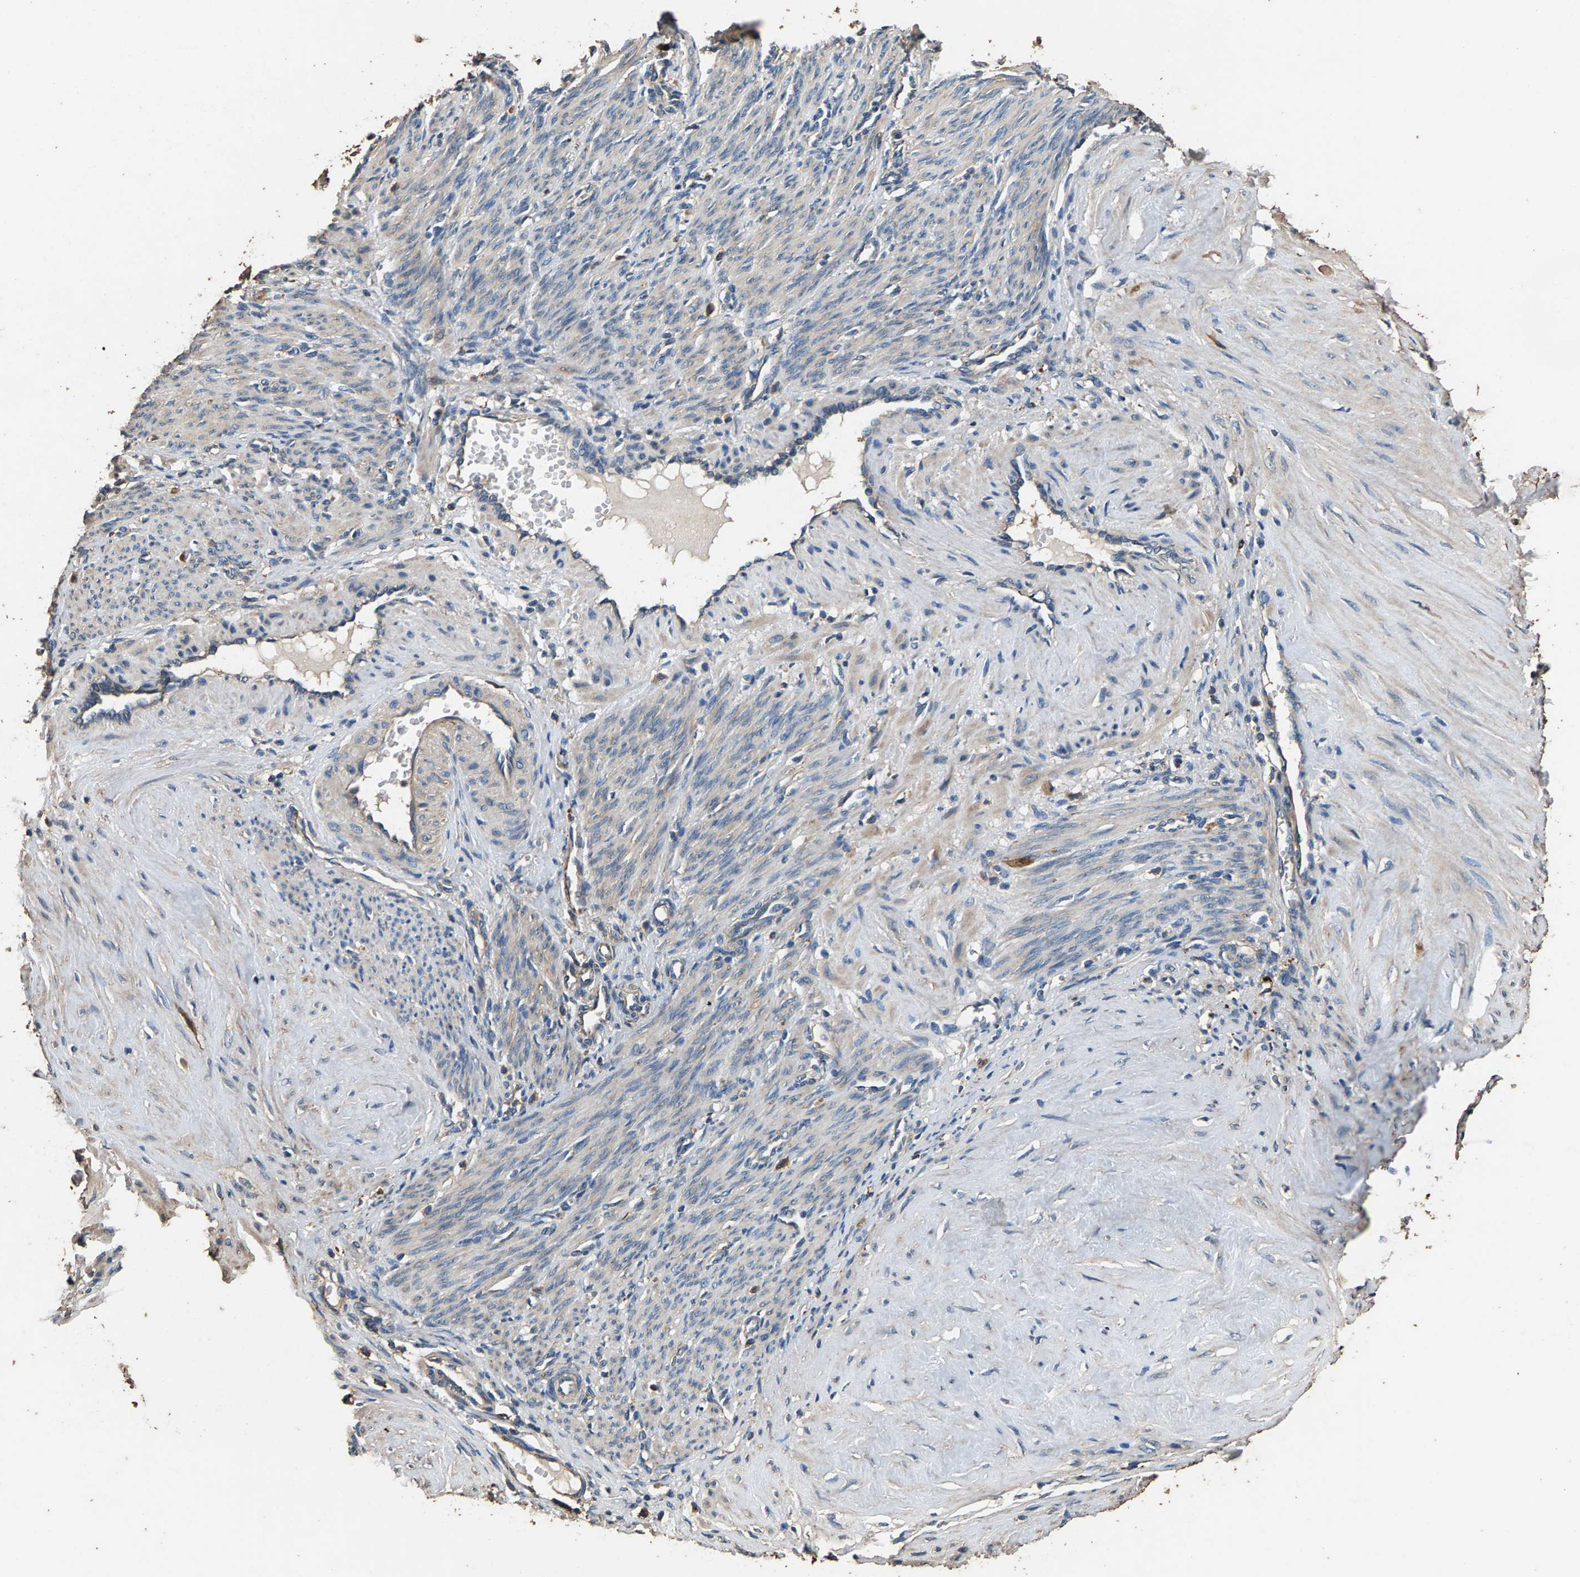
{"staining": {"intensity": "weak", "quantity": ">75%", "location": "cytoplasmic/membranous"}, "tissue": "smooth muscle", "cell_type": "Smooth muscle cells", "image_type": "normal", "snomed": [{"axis": "morphology", "description": "Normal tissue, NOS"}, {"axis": "topography", "description": "Endometrium"}], "caption": "Immunohistochemical staining of benign smooth muscle shows weak cytoplasmic/membranous protein expression in approximately >75% of smooth muscle cells.", "gene": "MRPL27", "patient": {"sex": "female", "age": 33}}